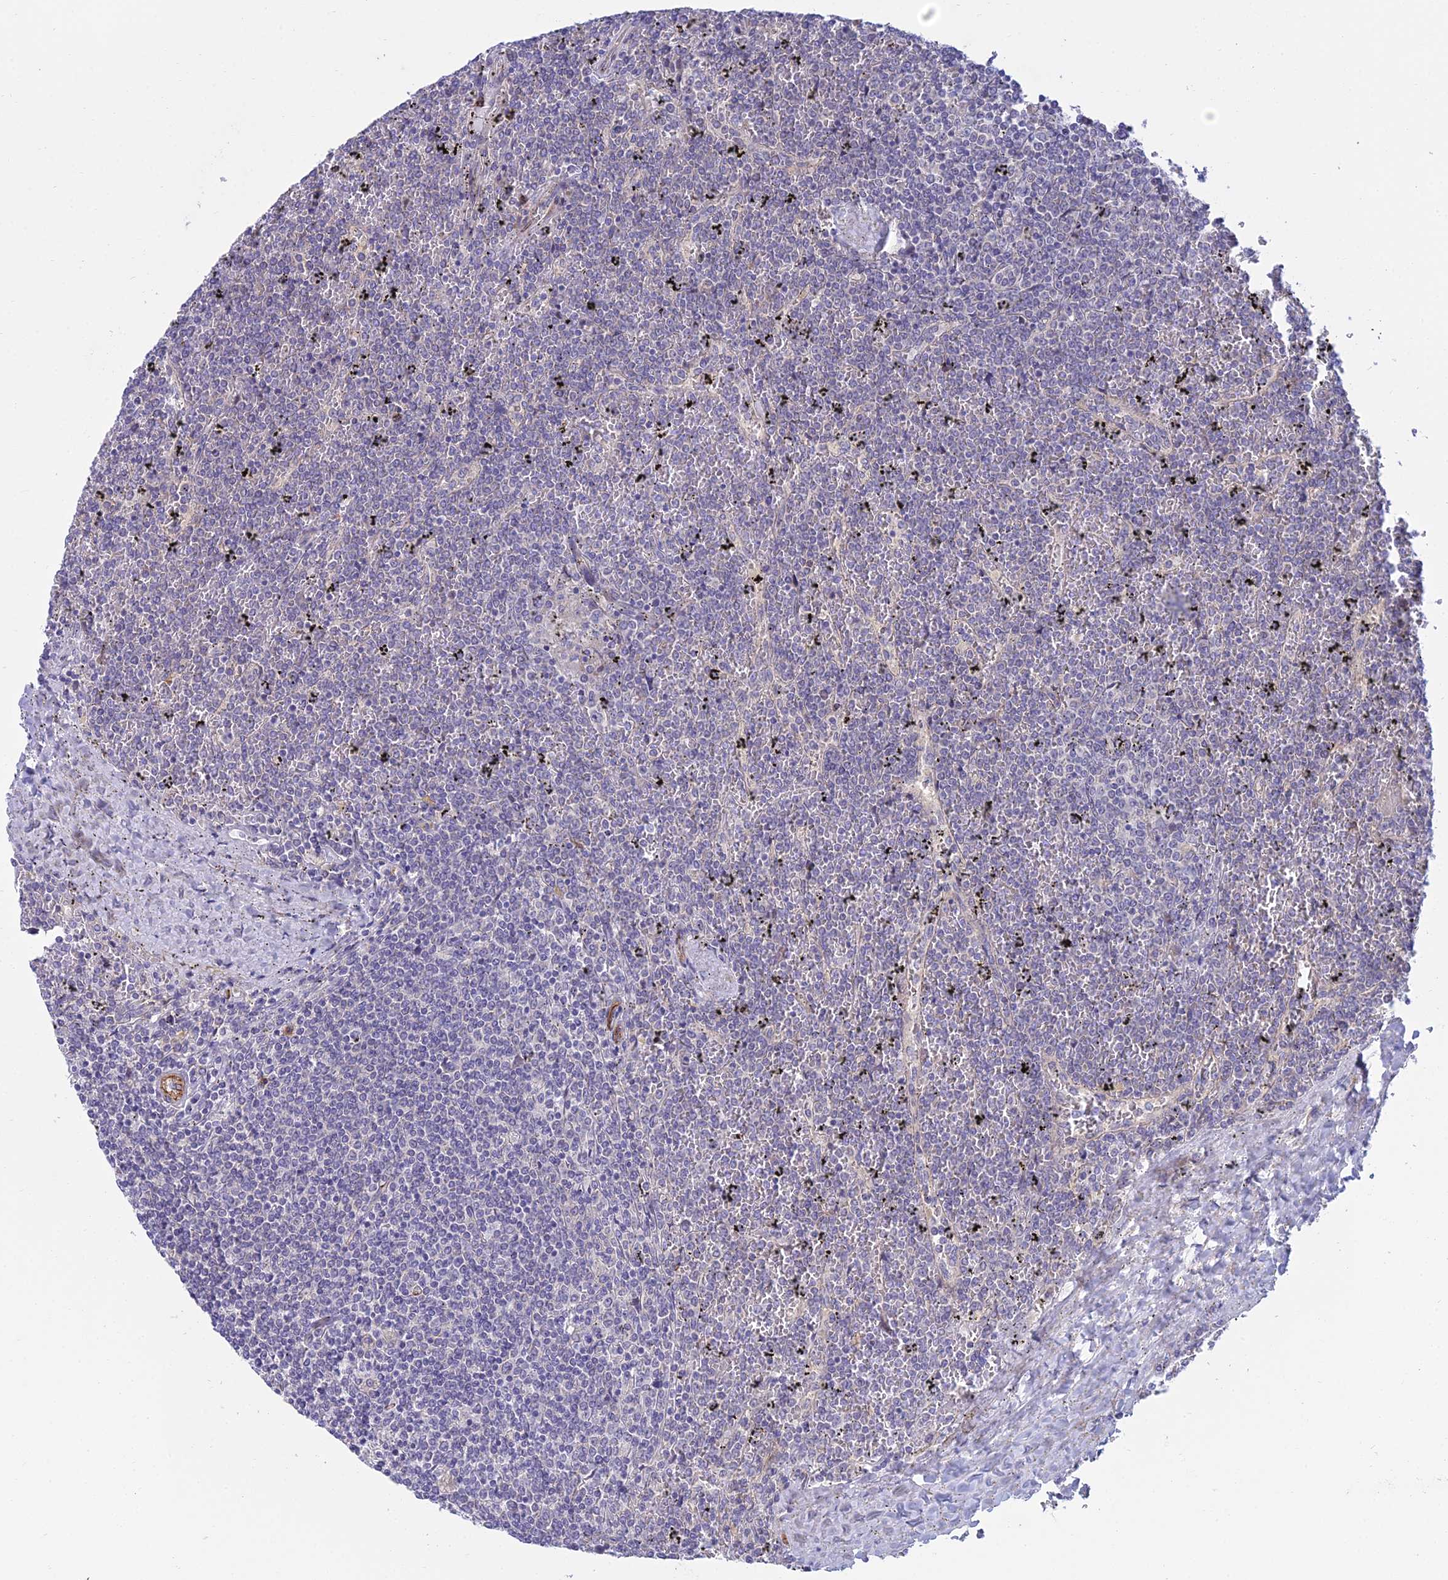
{"staining": {"intensity": "negative", "quantity": "none", "location": "none"}, "tissue": "lymphoma", "cell_type": "Tumor cells", "image_type": "cancer", "snomed": [{"axis": "morphology", "description": "Malignant lymphoma, non-Hodgkin's type, Low grade"}, {"axis": "topography", "description": "Spleen"}], "caption": "IHC histopathology image of lymphoma stained for a protein (brown), which demonstrates no positivity in tumor cells.", "gene": "DUS2", "patient": {"sex": "female", "age": 19}}